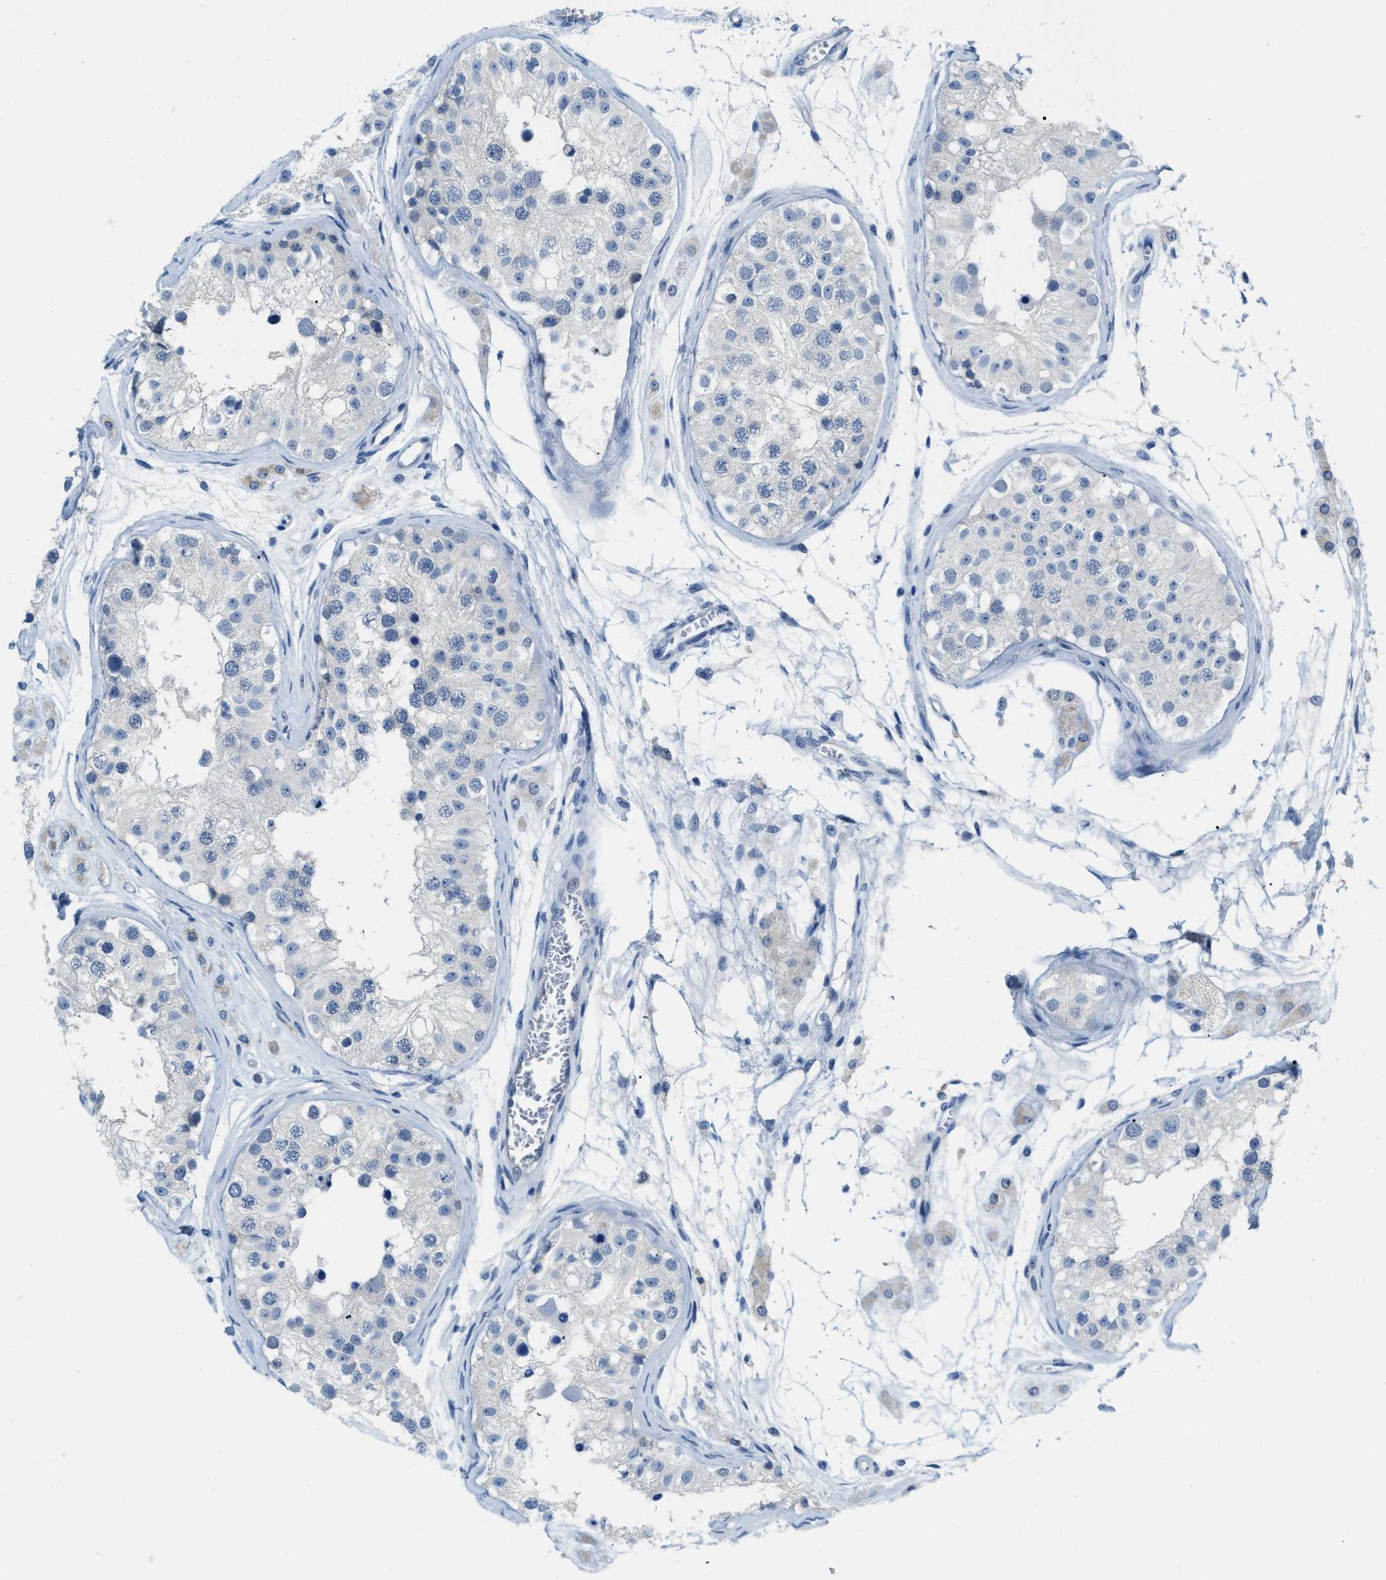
{"staining": {"intensity": "negative", "quantity": "none", "location": "none"}, "tissue": "testis", "cell_type": "Cells in seminiferous ducts", "image_type": "normal", "snomed": [{"axis": "morphology", "description": "Normal tissue, NOS"}, {"axis": "morphology", "description": "Adenocarcinoma, metastatic, NOS"}, {"axis": "topography", "description": "Testis"}], "caption": "High power microscopy histopathology image of an IHC micrograph of normal testis, revealing no significant staining in cells in seminiferous ducts.", "gene": "PHRF1", "patient": {"sex": "male", "age": 26}}